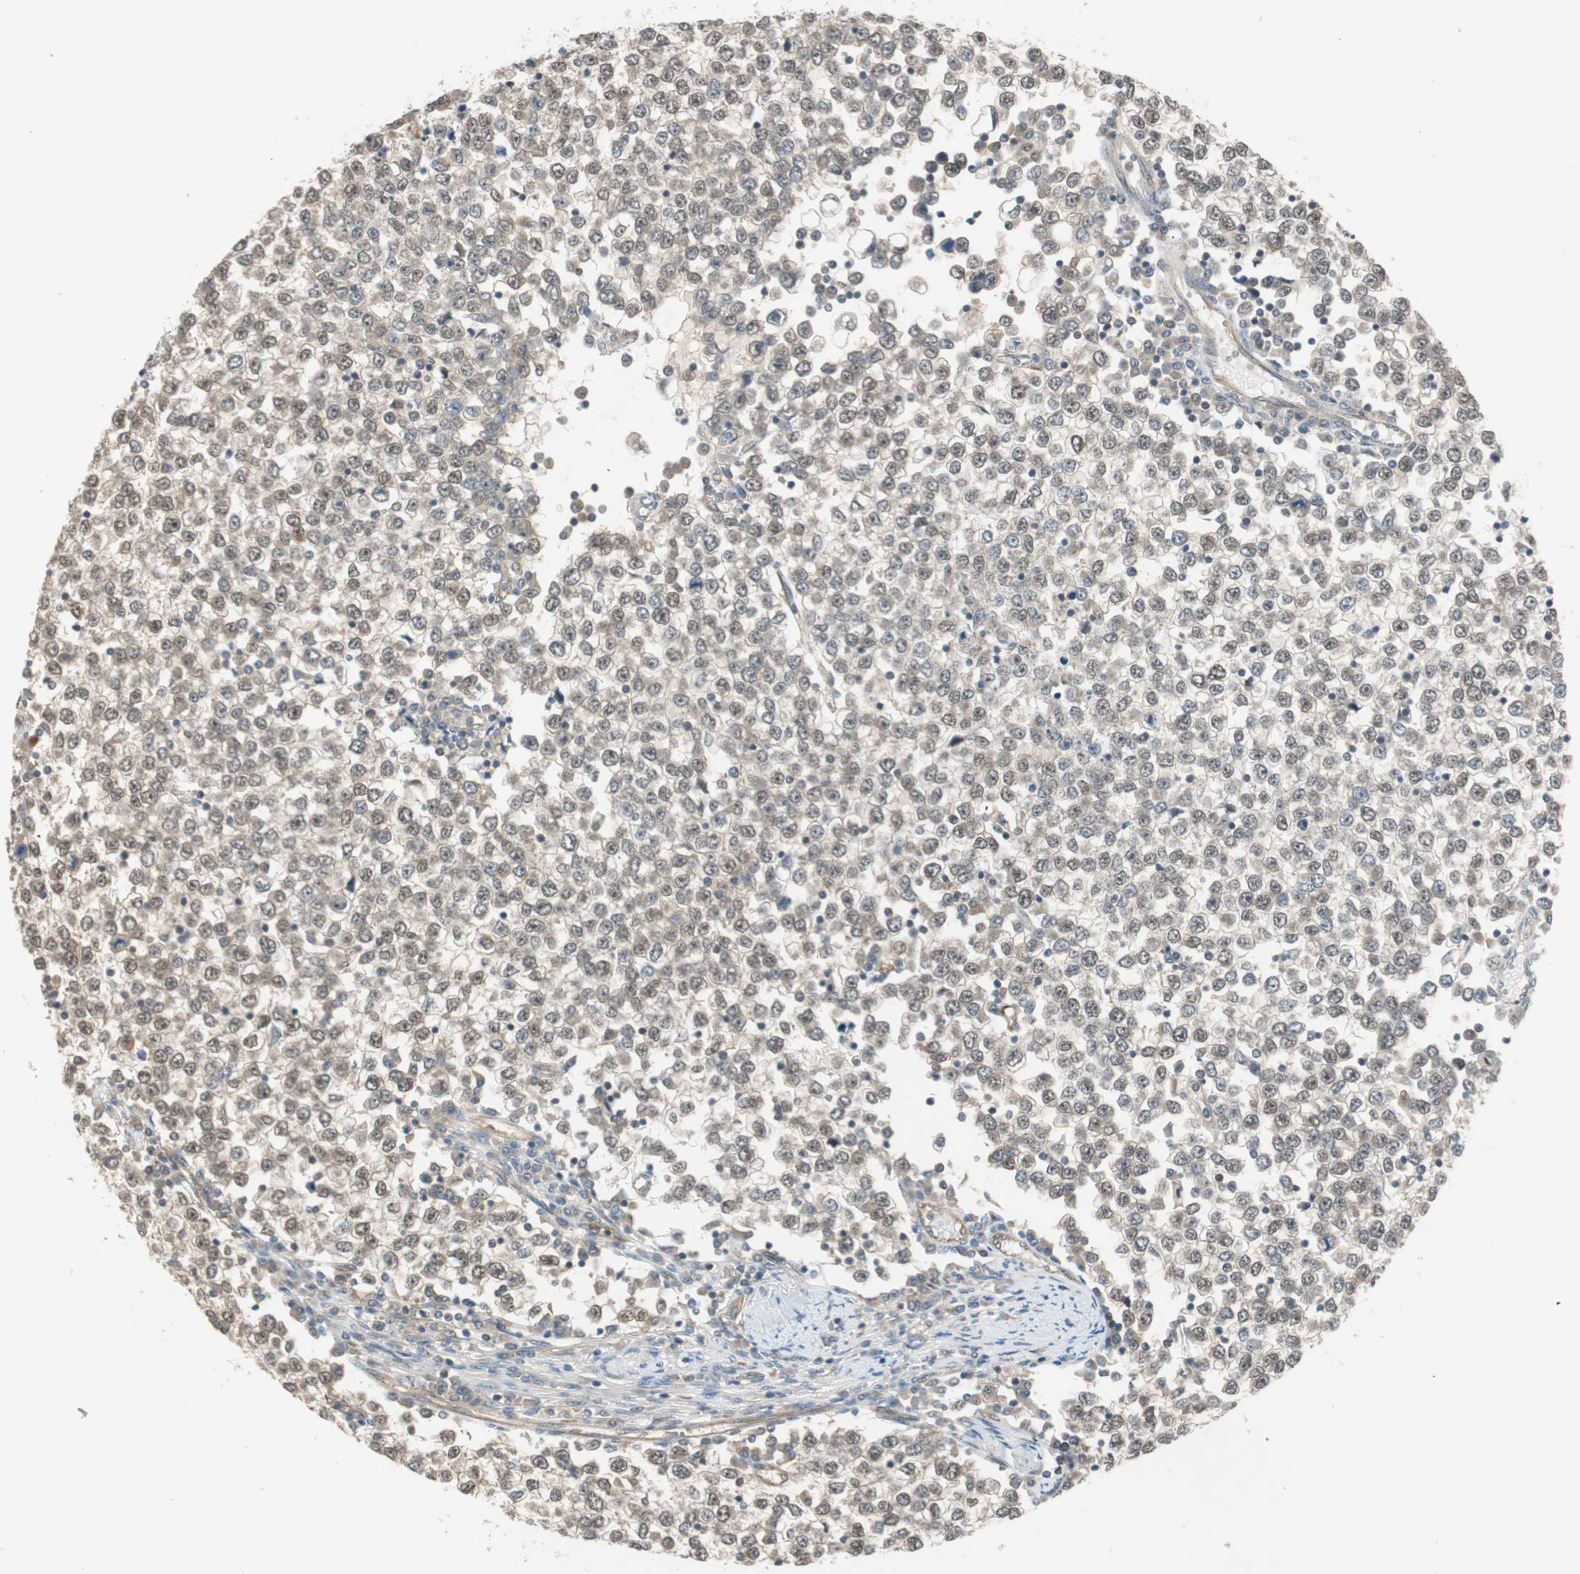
{"staining": {"intensity": "weak", "quantity": ">75%", "location": "cytoplasmic/membranous,nuclear"}, "tissue": "testis cancer", "cell_type": "Tumor cells", "image_type": "cancer", "snomed": [{"axis": "morphology", "description": "Seminoma, NOS"}, {"axis": "topography", "description": "Testis"}], "caption": "Protein staining by immunohistochemistry (IHC) reveals weak cytoplasmic/membranous and nuclear staining in about >75% of tumor cells in testis seminoma.", "gene": "PSMD8", "patient": {"sex": "male", "age": 65}}